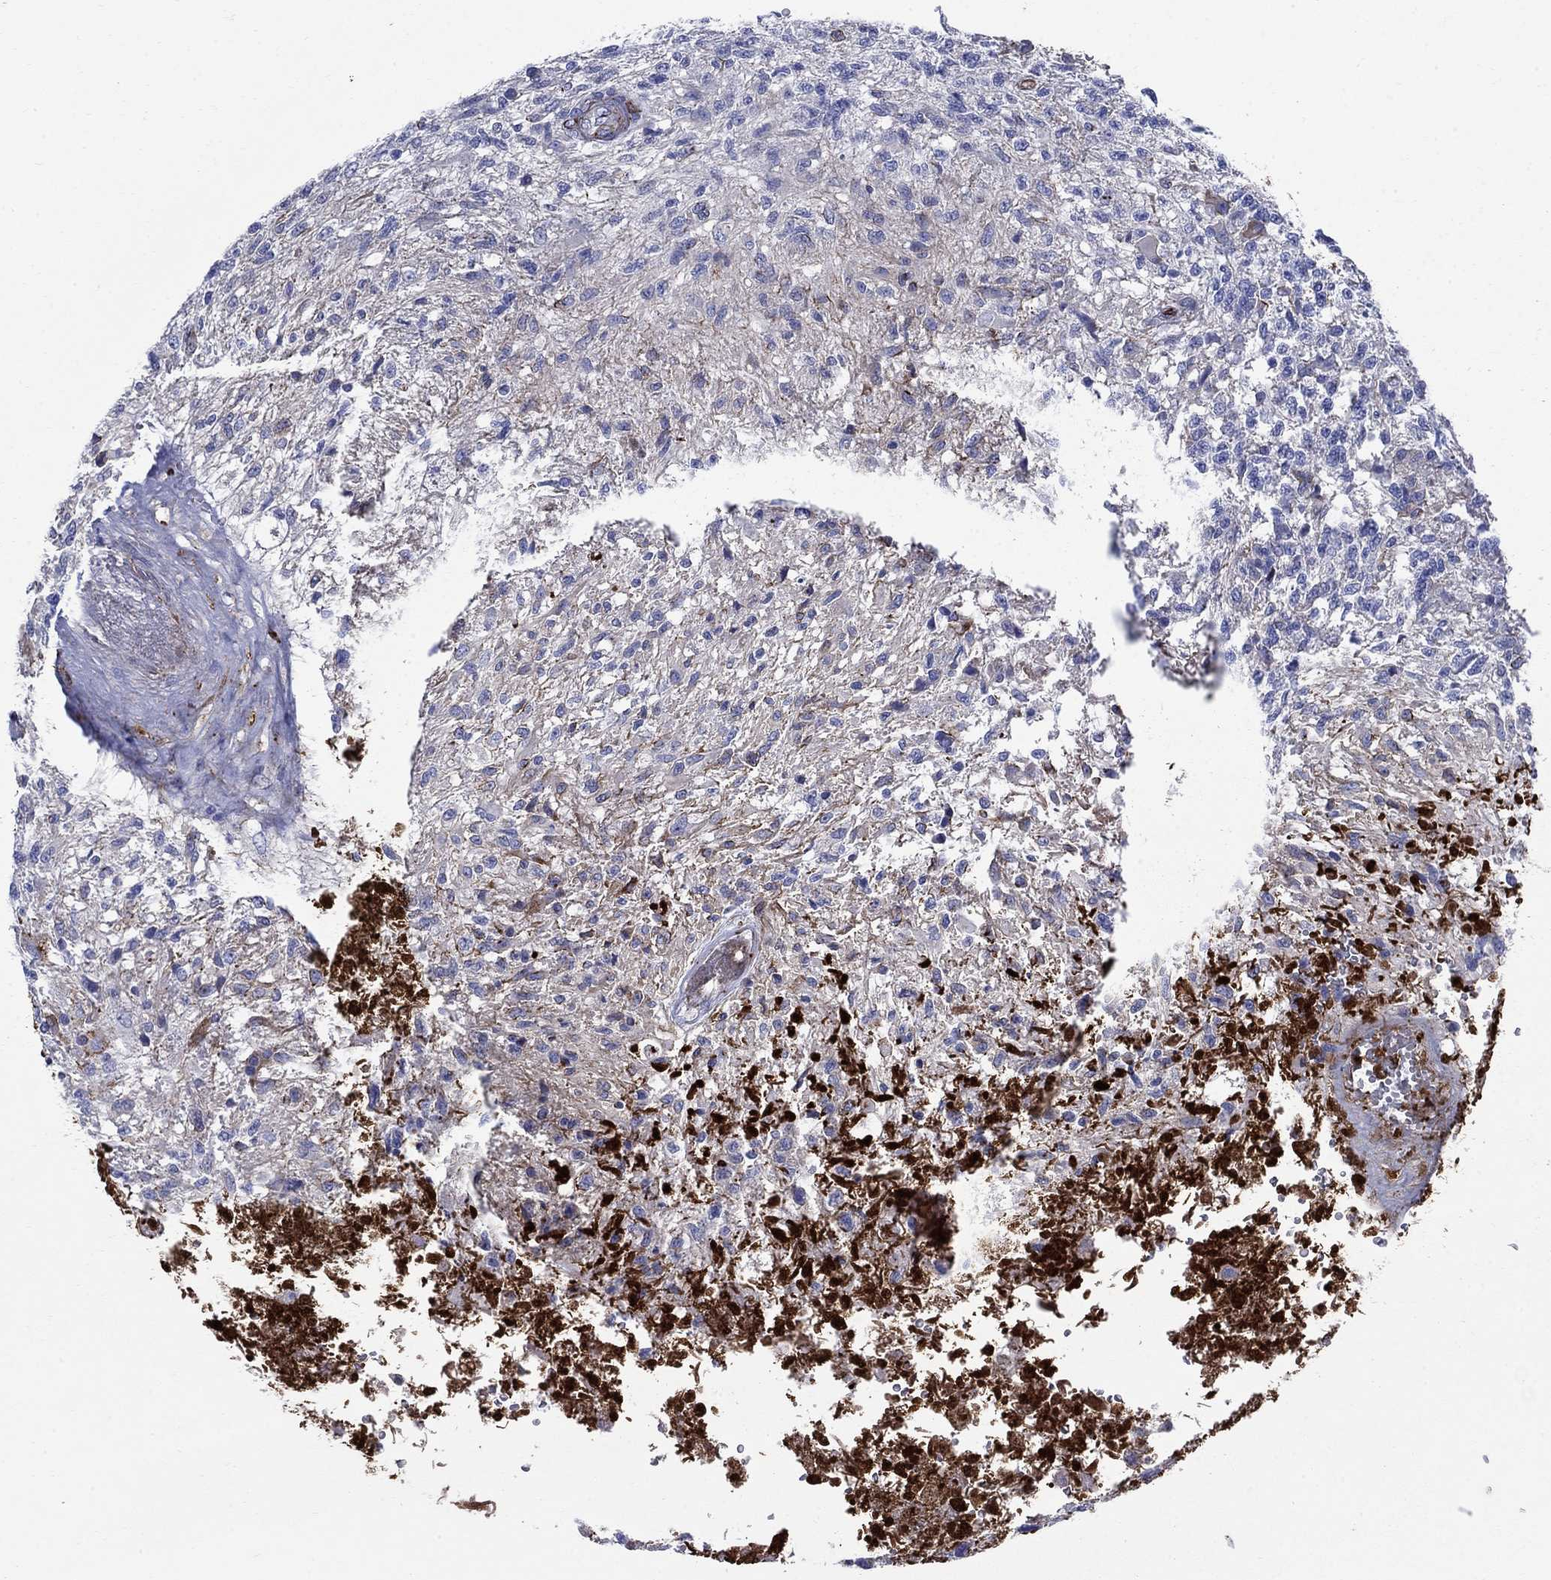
{"staining": {"intensity": "negative", "quantity": "none", "location": "none"}, "tissue": "glioma", "cell_type": "Tumor cells", "image_type": "cancer", "snomed": [{"axis": "morphology", "description": "Glioma, malignant, High grade"}, {"axis": "topography", "description": "Brain"}], "caption": "An IHC photomicrograph of malignant glioma (high-grade) is shown. There is no staining in tumor cells of malignant glioma (high-grade).", "gene": "VTN", "patient": {"sex": "male", "age": 56}}